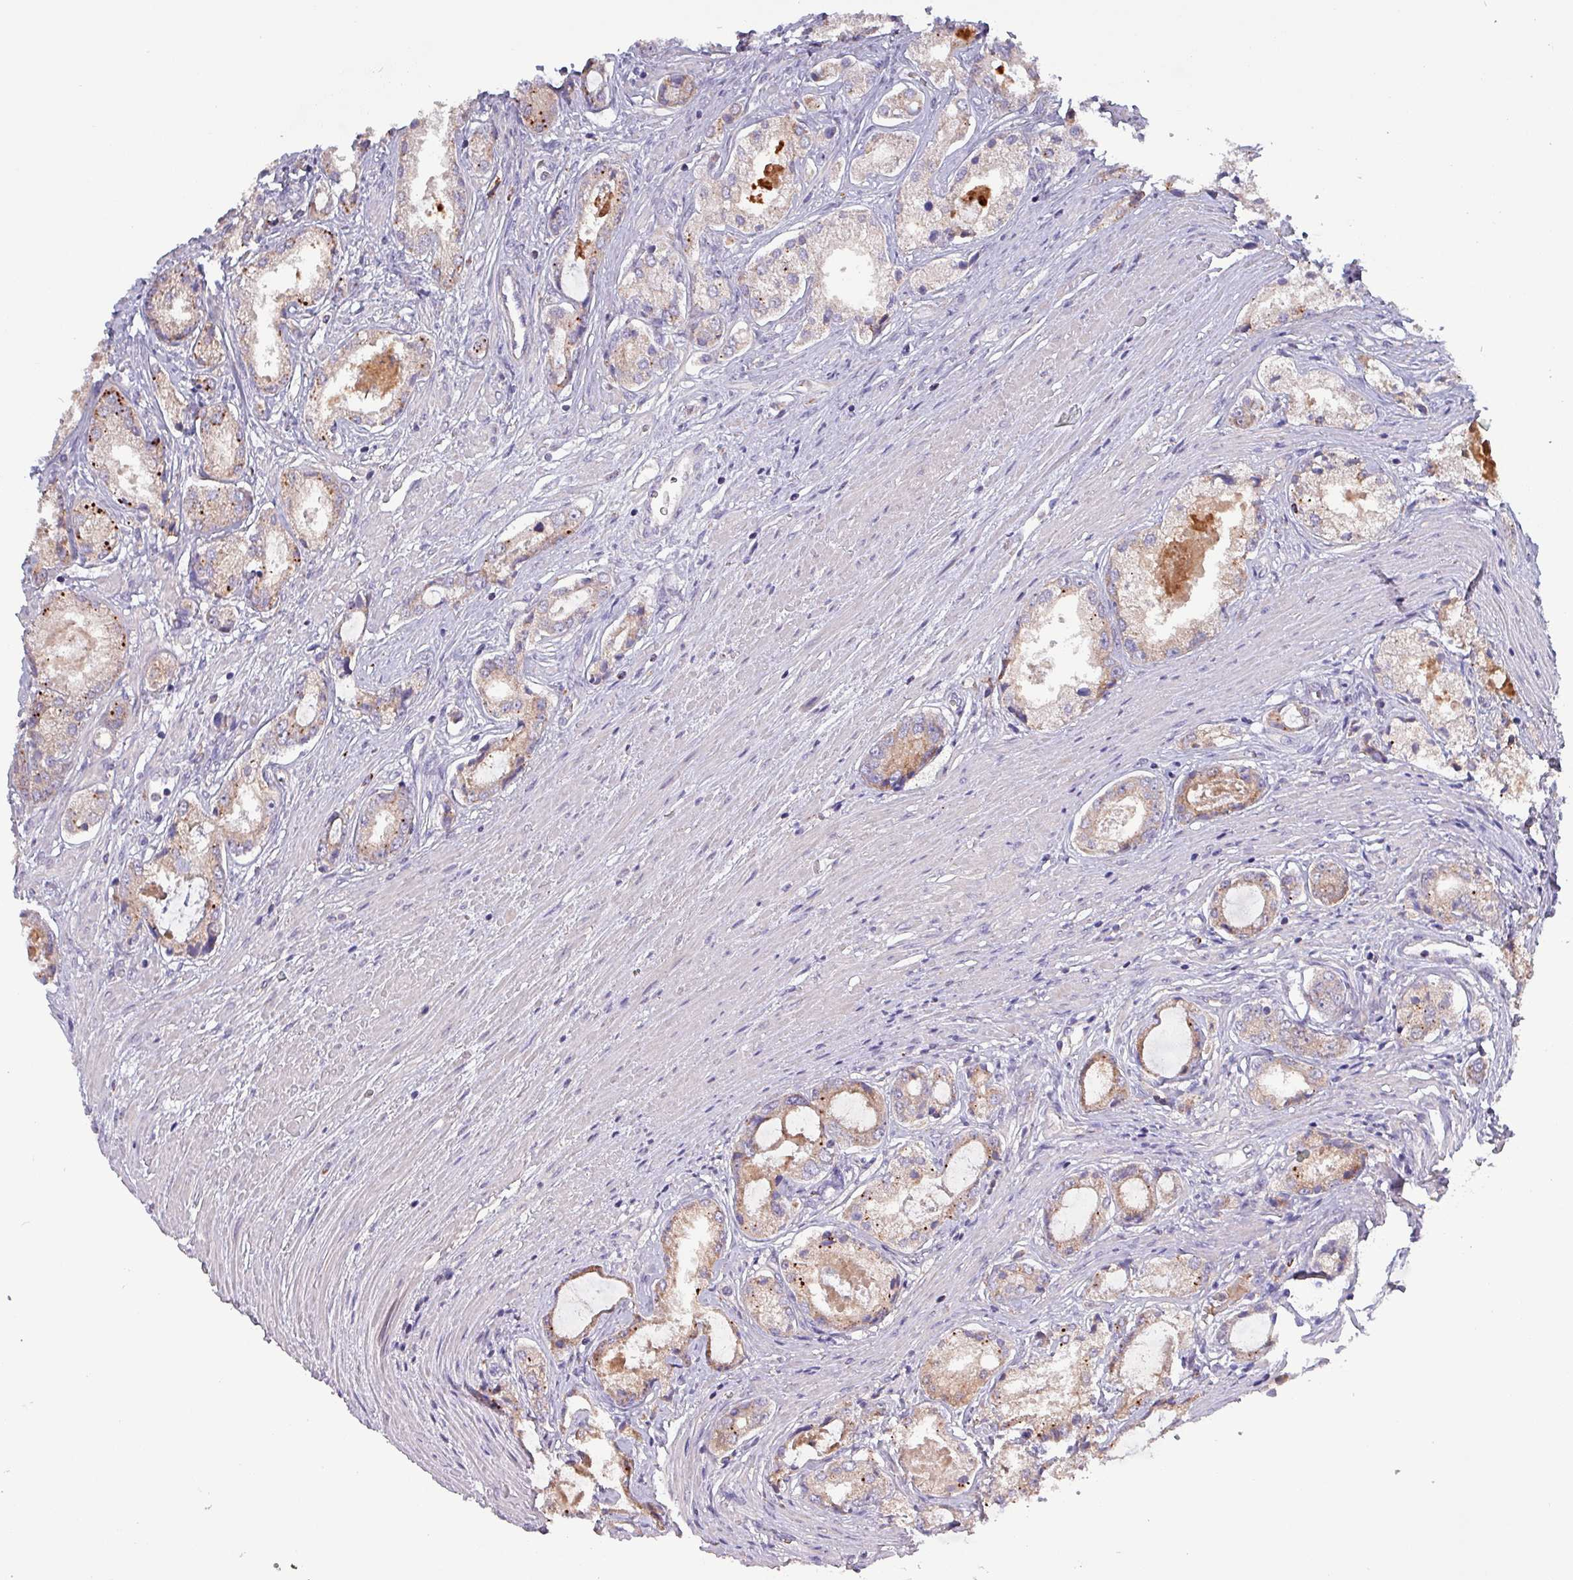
{"staining": {"intensity": "moderate", "quantity": "<25%", "location": "cytoplasmic/membranous"}, "tissue": "prostate cancer", "cell_type": "Tumor cells", "image_type": "cancer", "snomed": [{"axis": "morphology", "description": "Adenocarcinoma, Low grade"}, {"axis": "topography", "description": "Prostate"}], "caption": "Protein positivity by immunohistochemistry (IHC) demonstrates moderate cytoplasmic/membranous positivity in about <25% of tumor cells in prostate cancer. The protein of interest is stained brown, and the nuclei are stained in blue (DAB (3,3'-diaminobenzidine) IHC with brightfield microscopy, high magnification).", "gene": "ZNF322", "patient": {"sex": "male", "age": 68}}